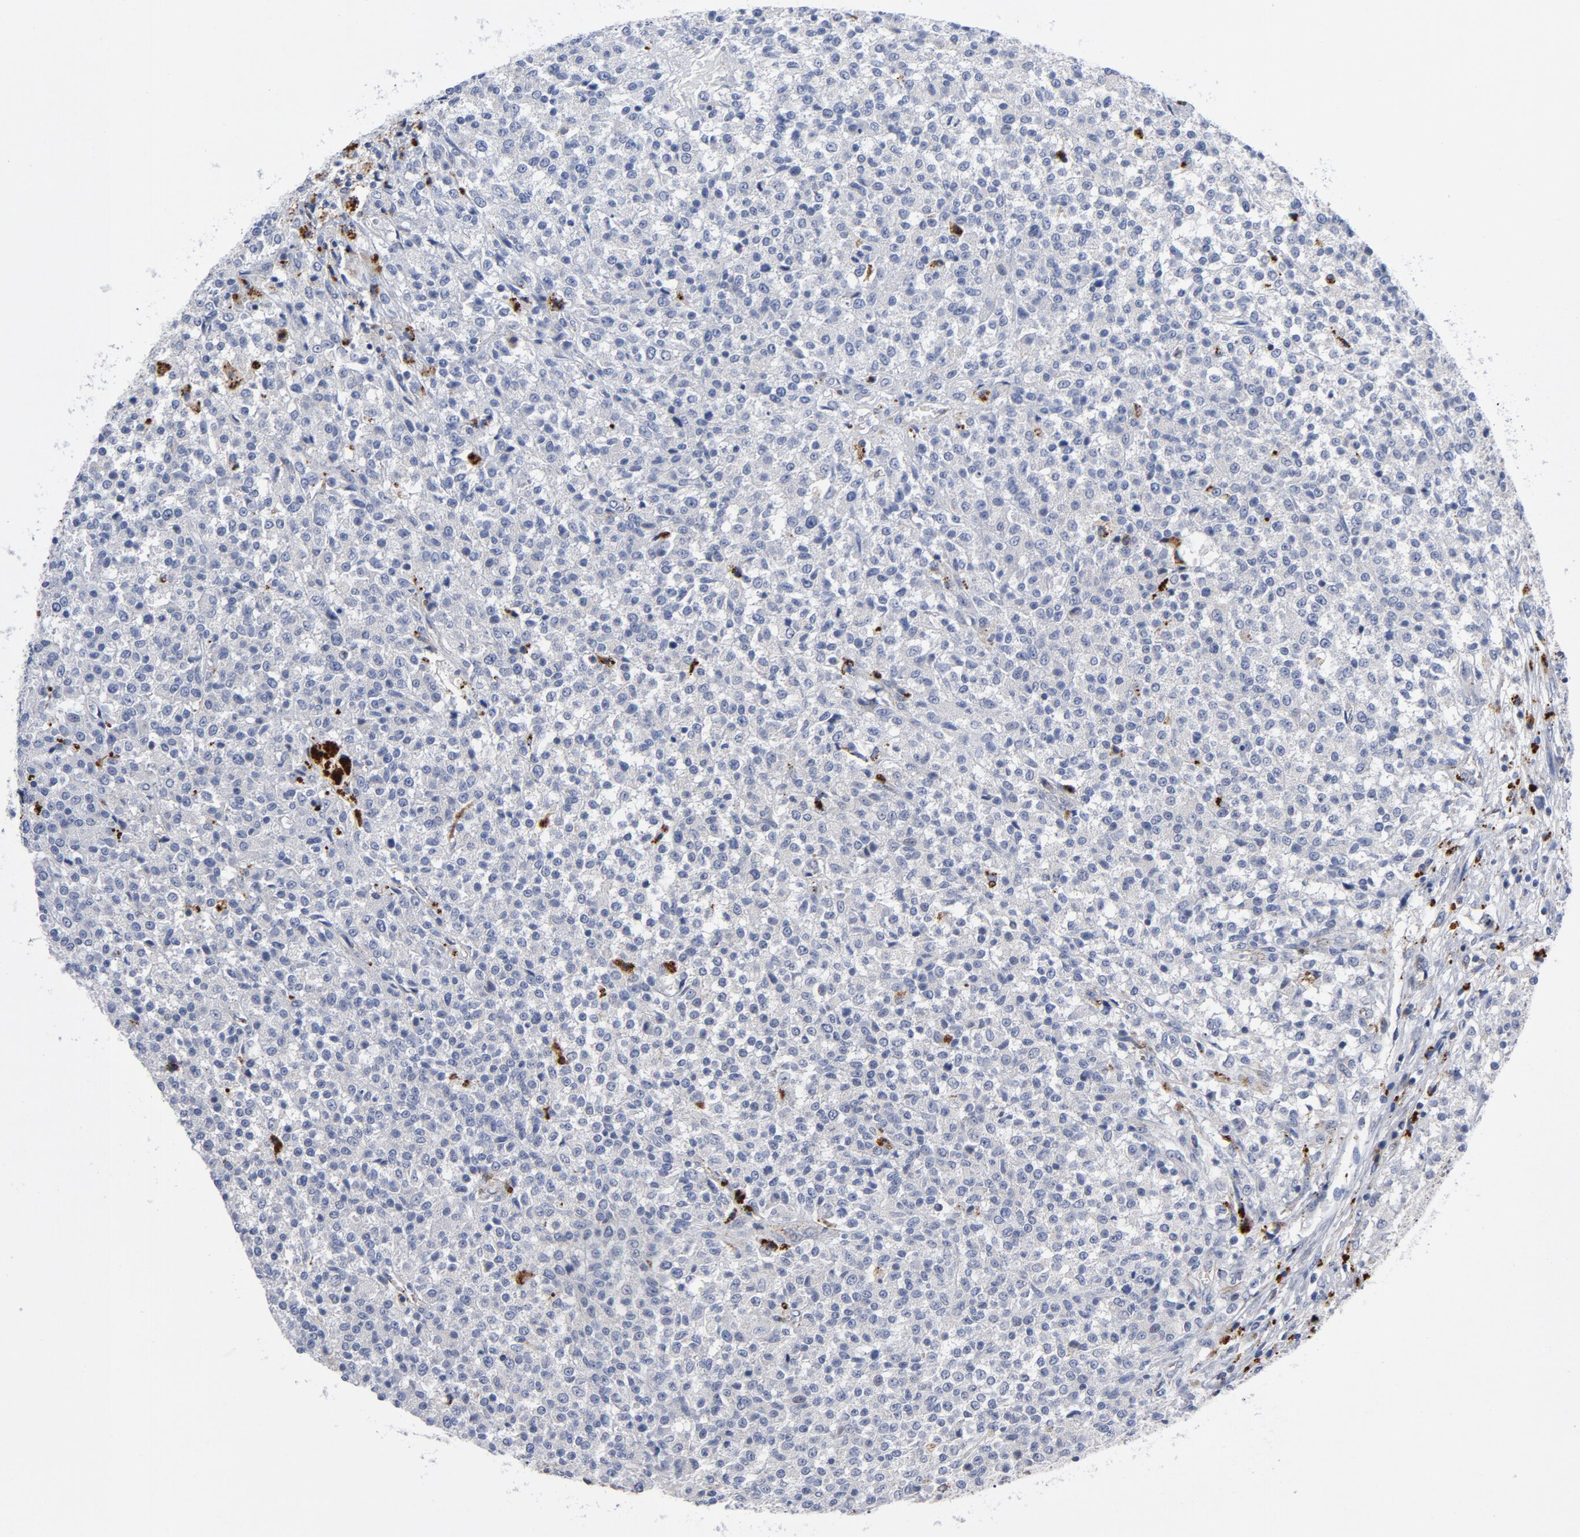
{"staining": {"intensity": "negative", "quantity": "none", "location": "none"}, "tissue": "testis cancer", "cell_type": "Tumor cells", "image_type": "cancer", "snomed": [{"axis": "morphology", "description": "Seminoma, NOS"}, {"axis": "topography", "description": "Testis"}], "caption": "Tumor cells show no significant staining in testis cancer.", "gene": "AKT2", "patient": {"sex": "male", "age": 59}}